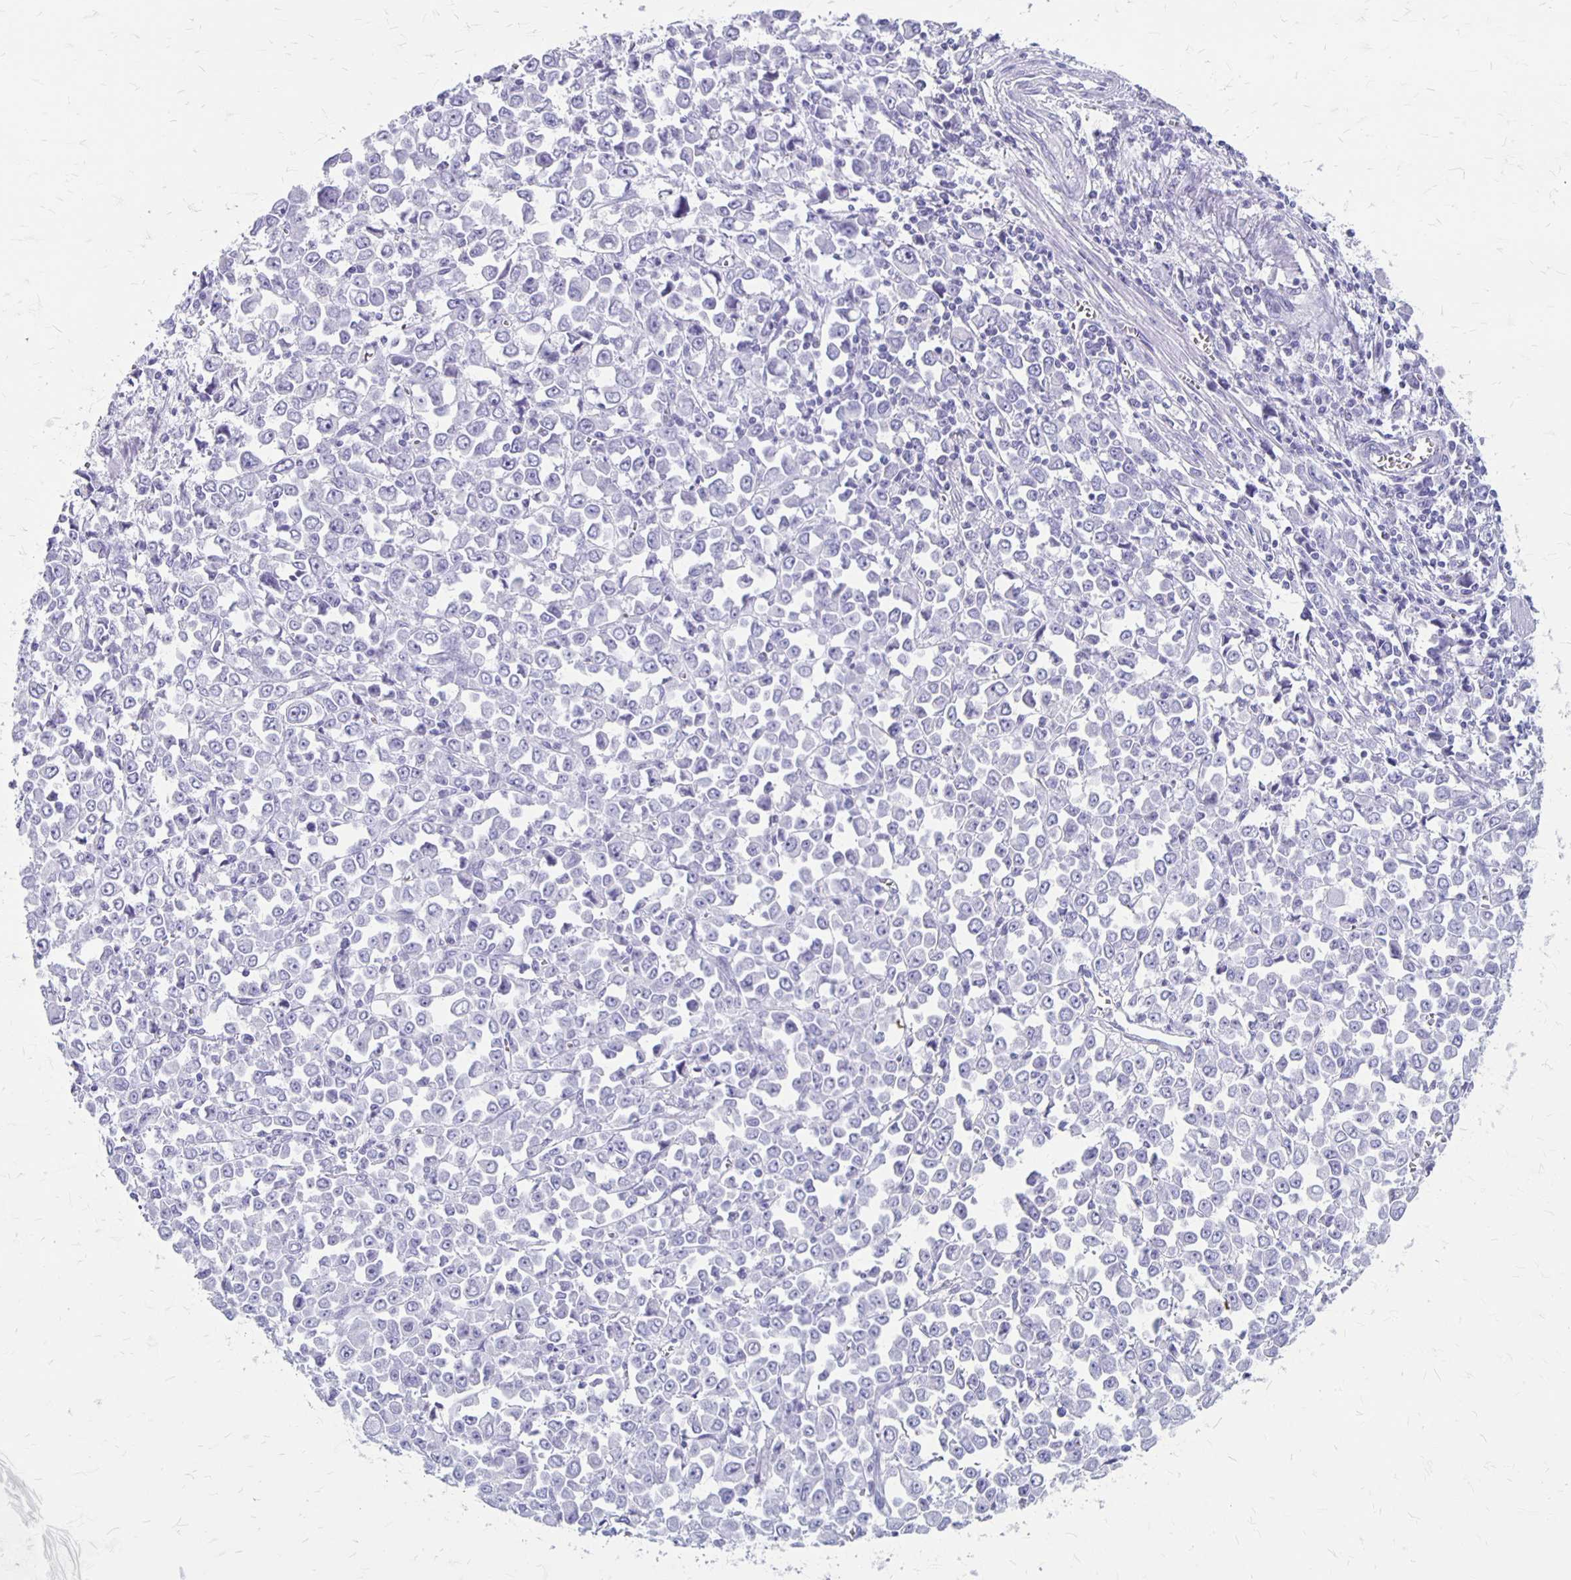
{"staining": {"intensity": "negative", "quantity": "none", "location": "none"}, "tissue": "stomach cancer", "cell_type": "Tumor cells", "image_type": "cancer", "snomed": [{"axis": "morphology", "description": "Adenocarcinoma, NOS"}, {"axis": "topography", "description": "Stomach, upper"}], "caption": "DAB immunohistochemical staining of human stomach adenocarcinoma displays no significant staining in tumor cells.", "gene": "MAGEC2", "patient": {"sex": "male", "age": 70}}